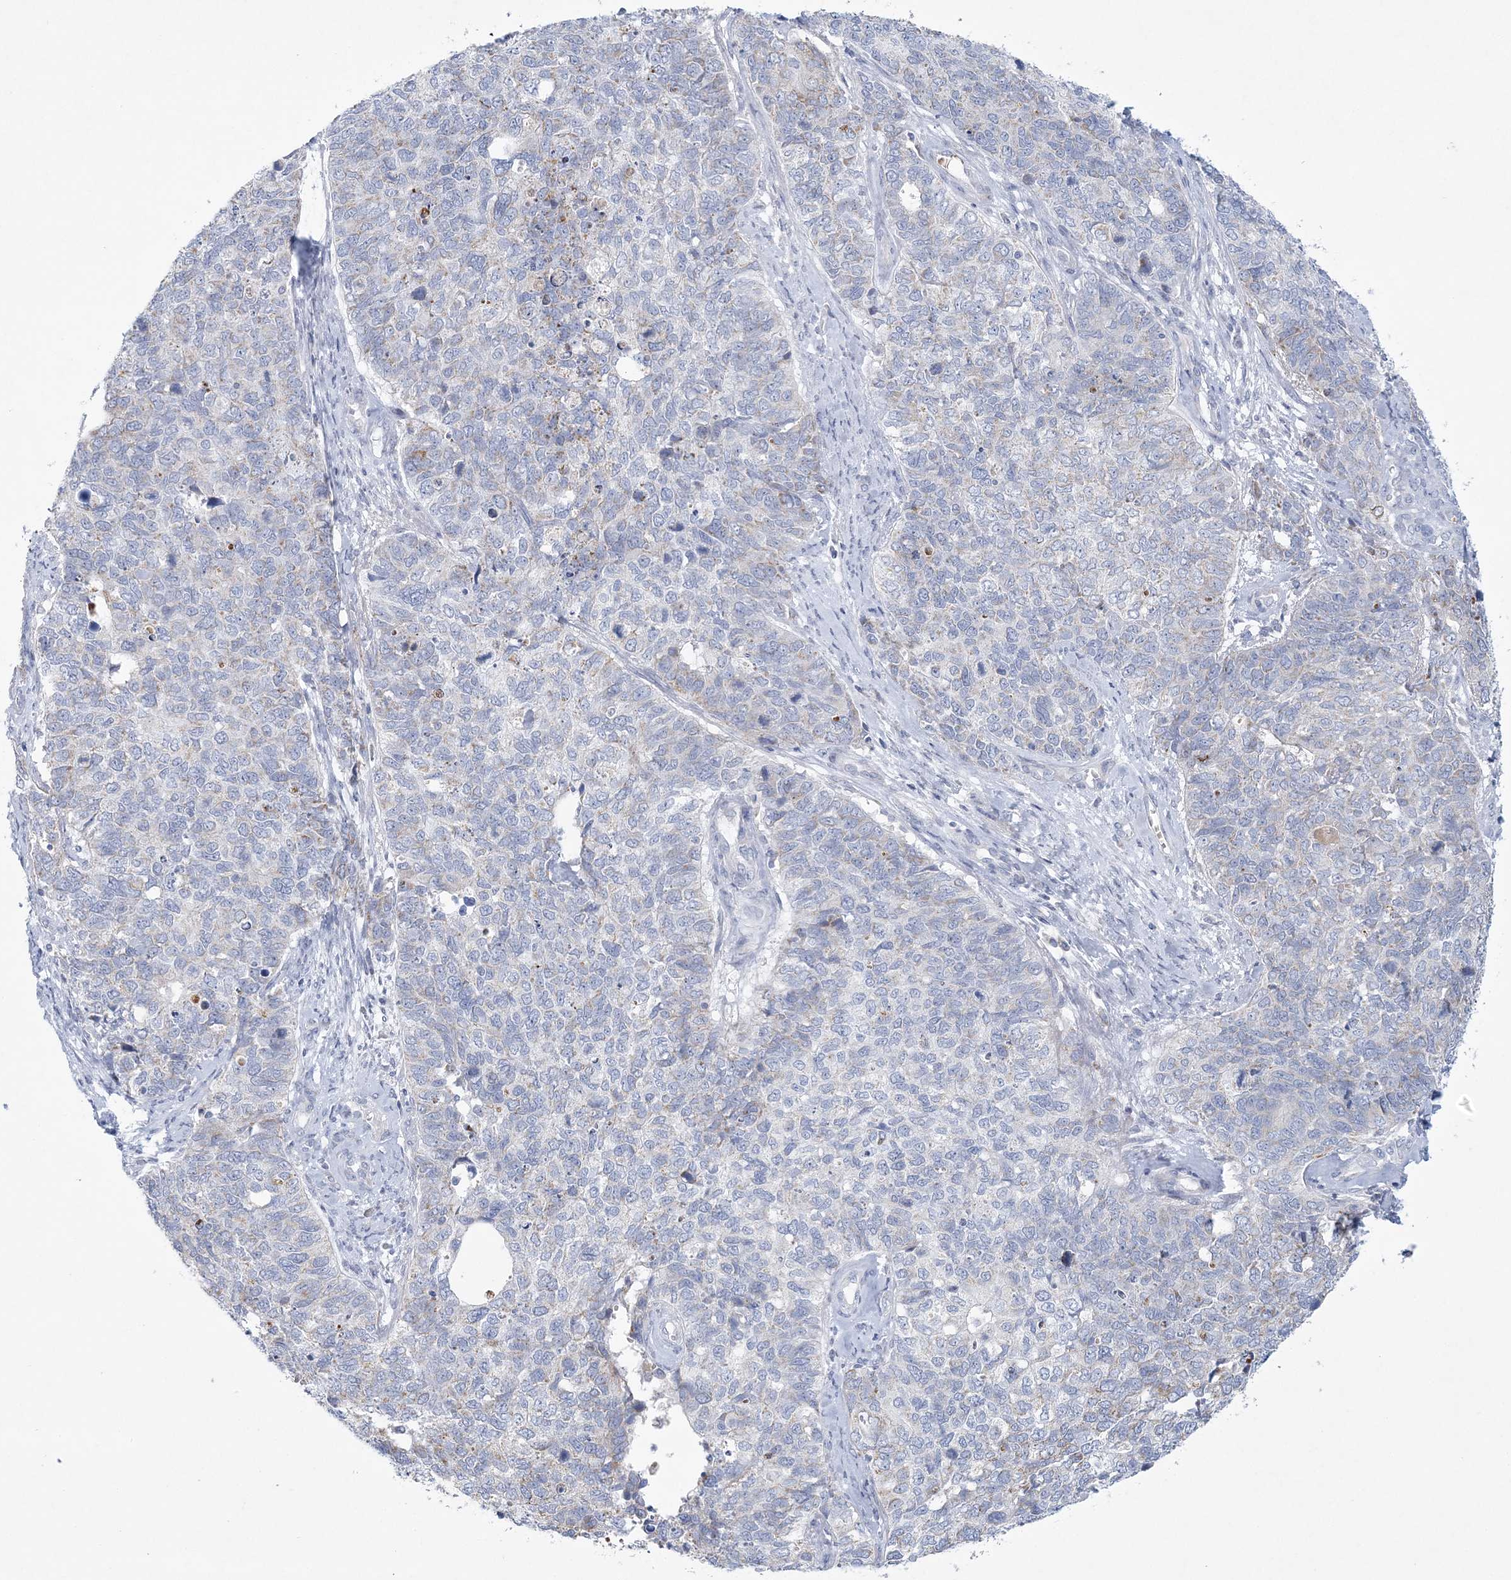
{"staining": {"intensity": "negative", "quantity": "none", "location": "none"}, "tissue": "cervical cancer", "cell_type": "Tumor cells", "image_type": "cancer", "snomed": [{"axis": "morphology", "description": "Squamous cell carcinoma, NOS"}, {"axis": "topography", "description": "Cervix"}], "caption": "Immunohistochemistry (IHC) histopathology image of neoplastic tissue: cervical cancer (squamous cell carcinoma) stained with DAB reveals no significant protein expression in tumor cells. The staining is performed using DAB (3,3'-diaminobenzidine) brown chromogen with nuclei counter-stained in using hematoxylin.", "gene": "NIPAL1", "patient": {"sex": "female", "age": 63}}